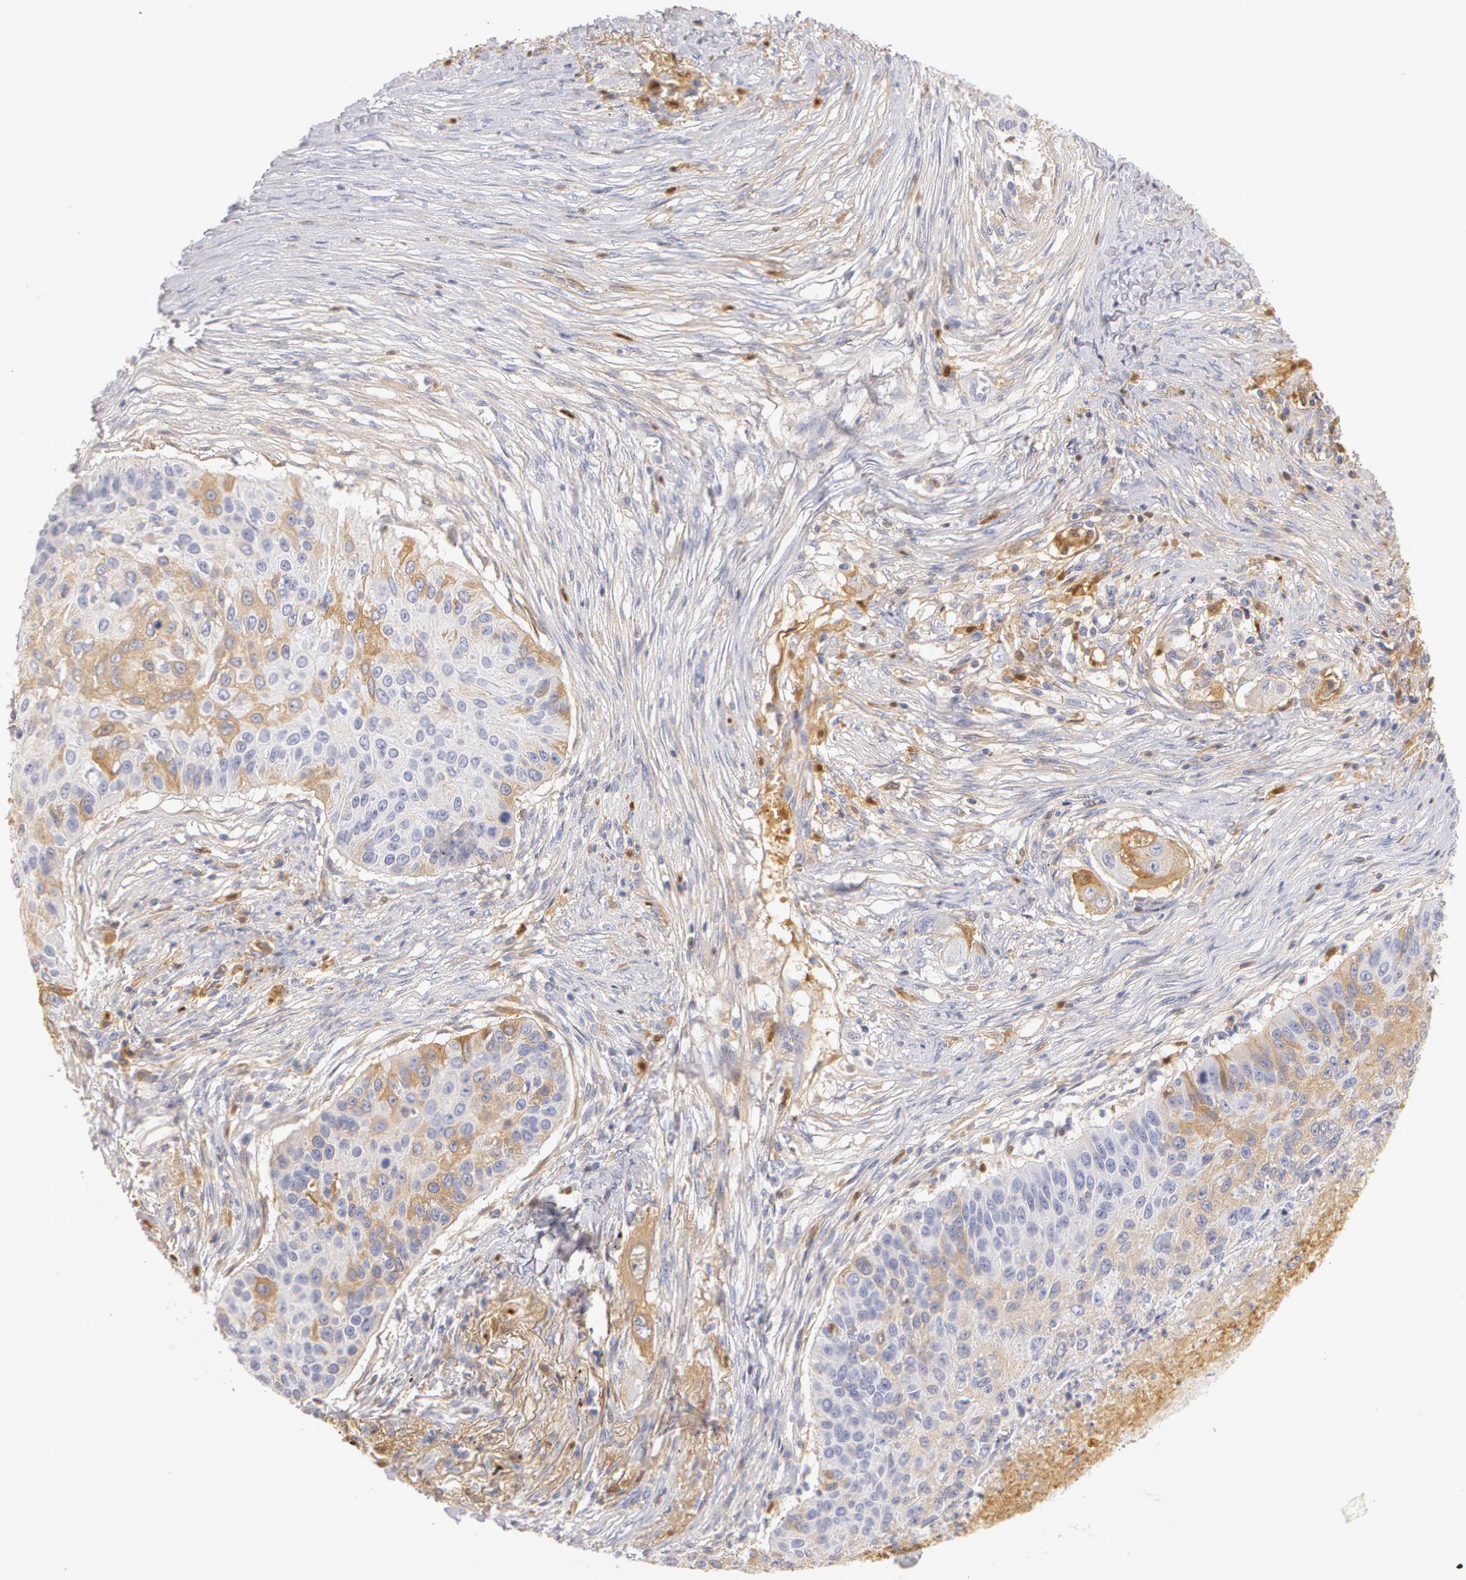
{"staining": {"intensity": "negative", "quantity": "none", "location": "none"}, "tissue": "lung cancer", "cell_type": "Tumor cells", "image_type": "cancer", "snomed": [{"axis": "morphology", "description": "Squamous cell carcinoma, NOS"}, {"axis": "topography", "description": "Lung"}], "caption": "Tumor cells are negative for protein expression in human lung cancer (squamous cell carcinoma).", "gene": "AHSG", "patient": {"sex": "male", "age": 71}}